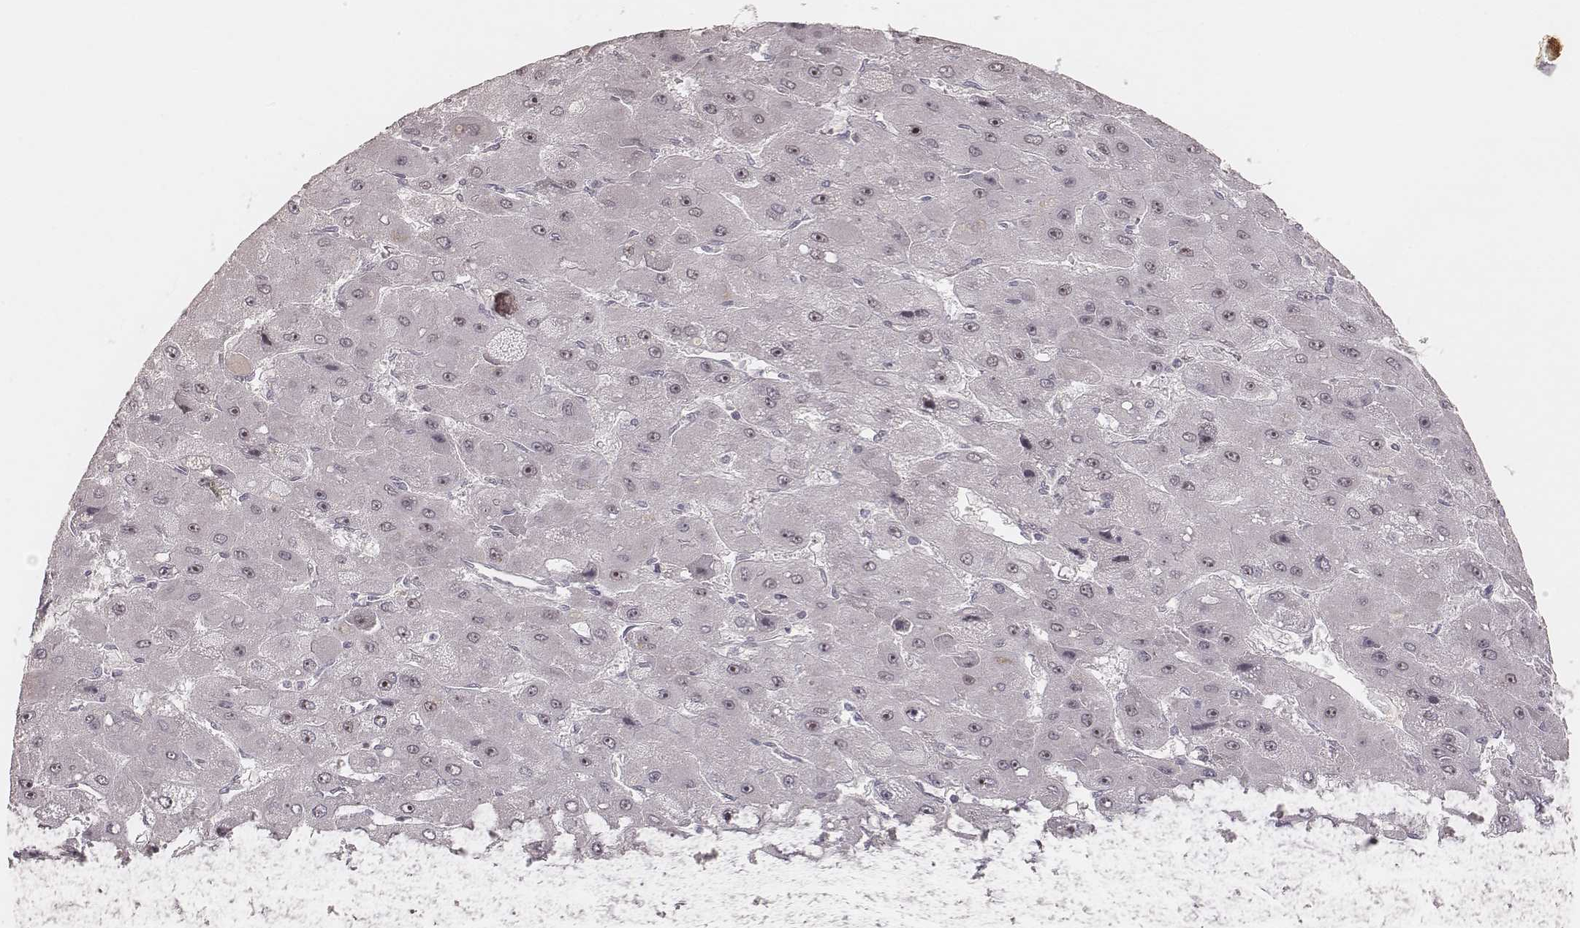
{"staining": {"intensity": "negative", "quantity": "none", "location": "none"}, "tissue": "liver cancer", "cell_type": "Tumor cells", "image_type": "cancer", "snomed": [{"axis": "morphology", "description": "Carcinoma, Hepatocellular, NOS"}, {"axis": "topography", "description": "Liver"}], "caption": "This is an IHC image of human liver cancer. There is no expression in tumor cells.", "gene": "FAM13B", "patient": {"sex": "female", "age": 25}}